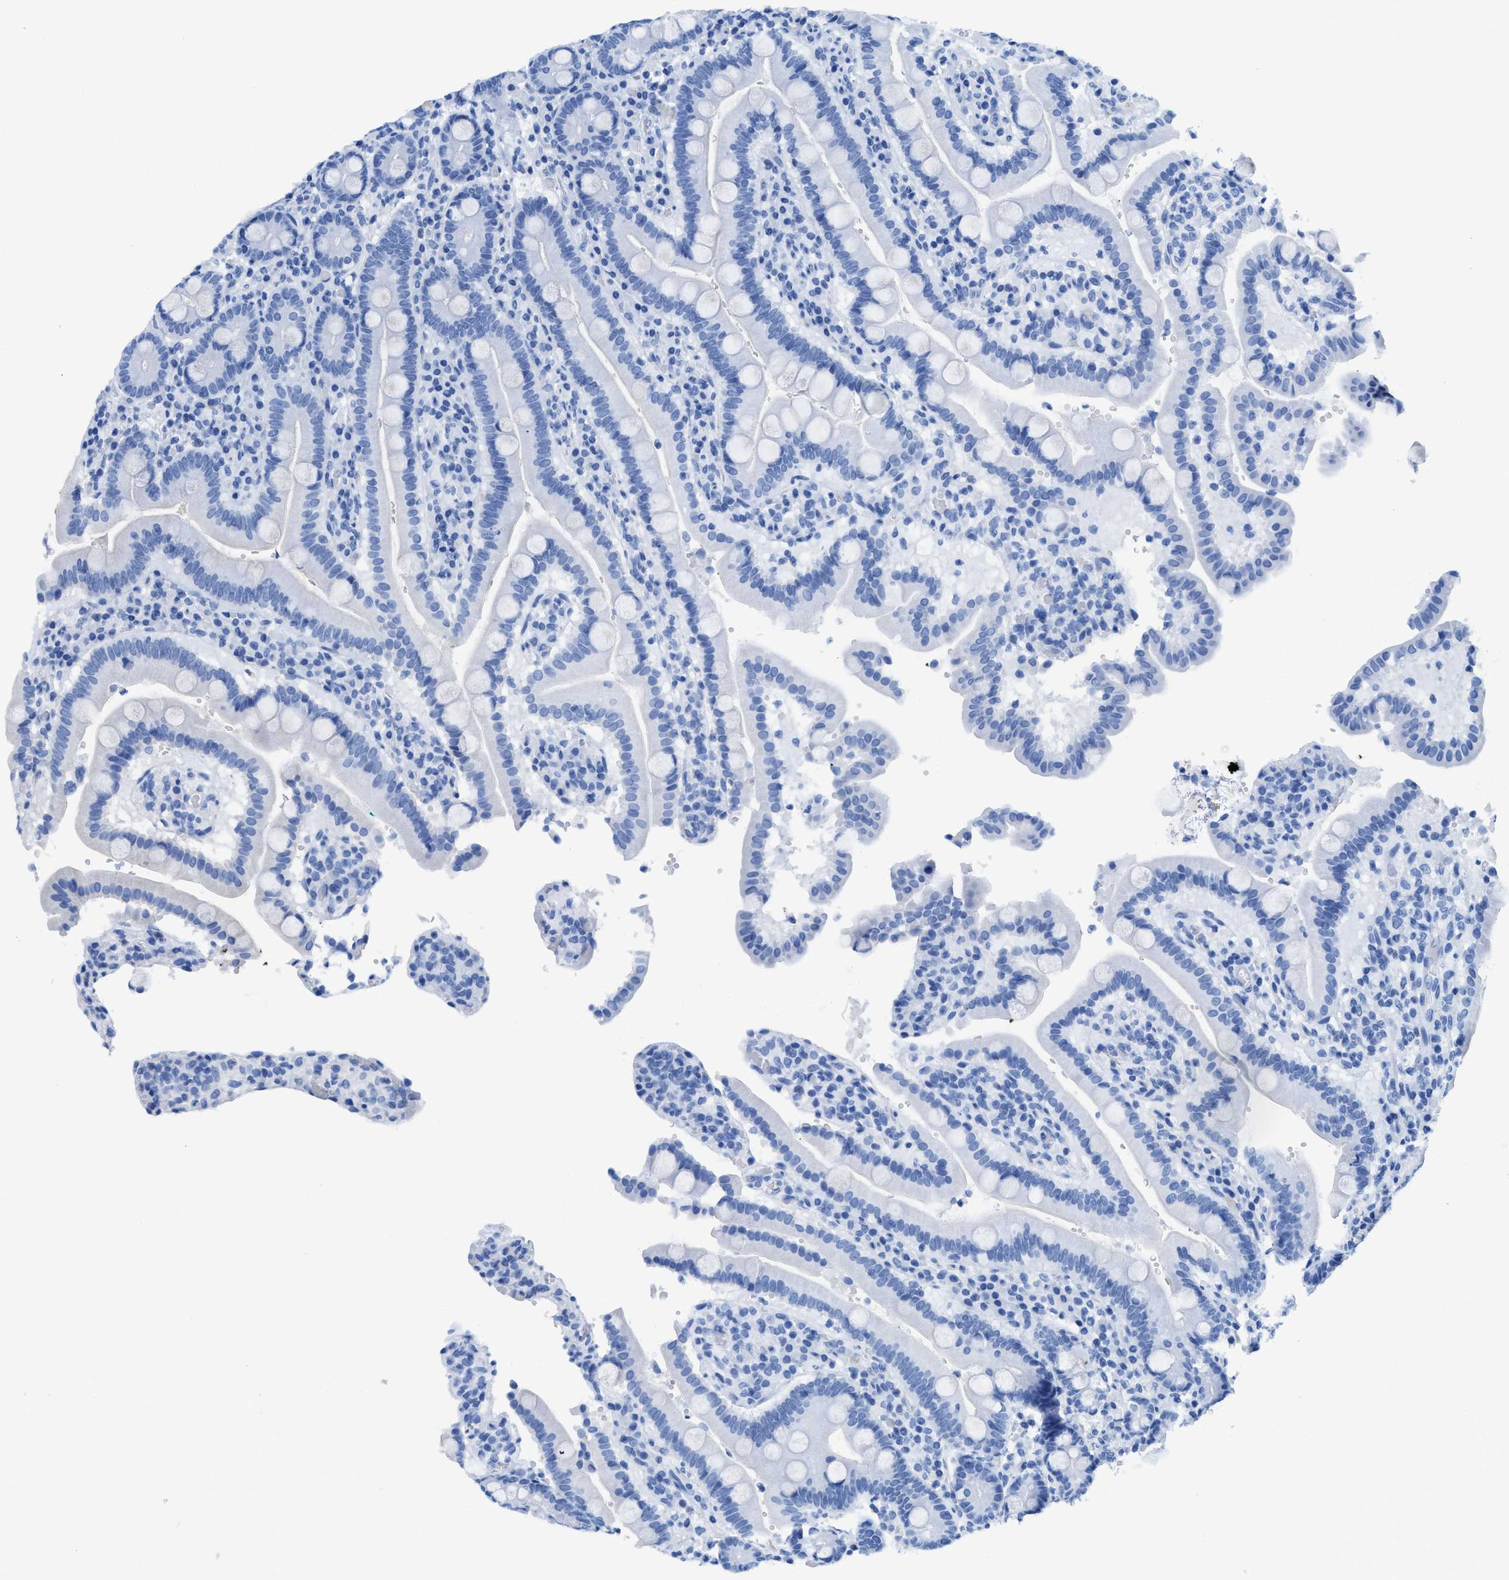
{"staining": {"intensity": "negative", "quantity": "none", "location": "none"}, "tissue": "duodenum", "cell_type": "Glandular cells", "image_type": "normal", "snomed": [{"axis": "morphology", "description": "Normal tissue, NOS"}, {"axis": "topography", "description": "Small intestine, NOS"}], "caption": "A photomicrograph of duodenum stained for a protein demonstrates no brown staining in glandular cells. (Brightfield microscopy of DAB immunohistochemistry at high magnification).", "gene": "NEB", "patient": {"sex": "female", "age": 71}}